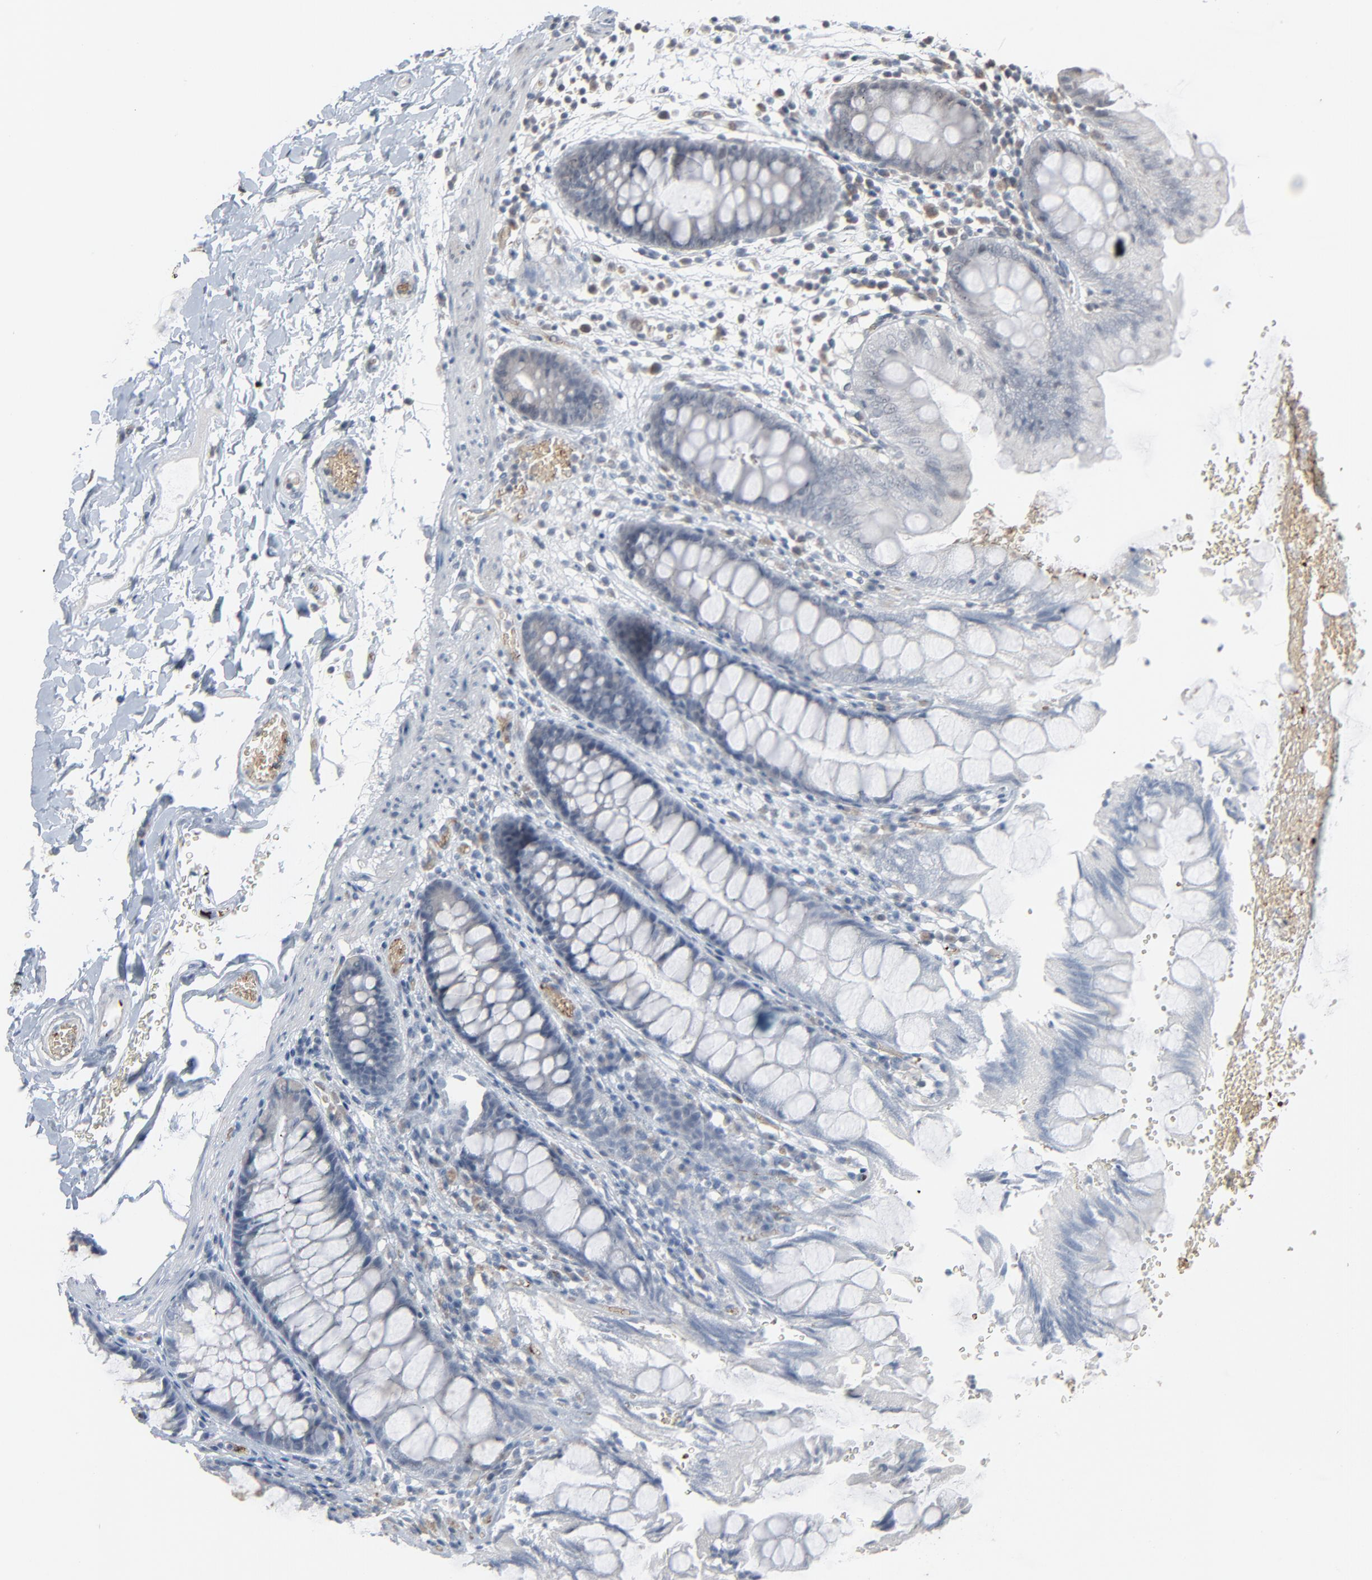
{"staining": {"intensity": "negative", "quantity": "none", "location": "none"}, "tissue": "colon", "cell_type": "Endothelial cells", "image_type": "normal", "snomed": [{"axis": "morphology", "description": "Normal tissue, NOS"}, {"axis": "topography", "description": "Smooth muscle"}, {"axis": "topography", "description": "Colon"}], "caption": "Protein analysis of unremarkable colon exhibits no significant expression in endothelial cells. (DAB (3,3'-diaminobenzidine) immunohistochemistry (IHC), high magnification).", "gene": "SAGE1", "patient": {"sex": "male", "age": 67}}